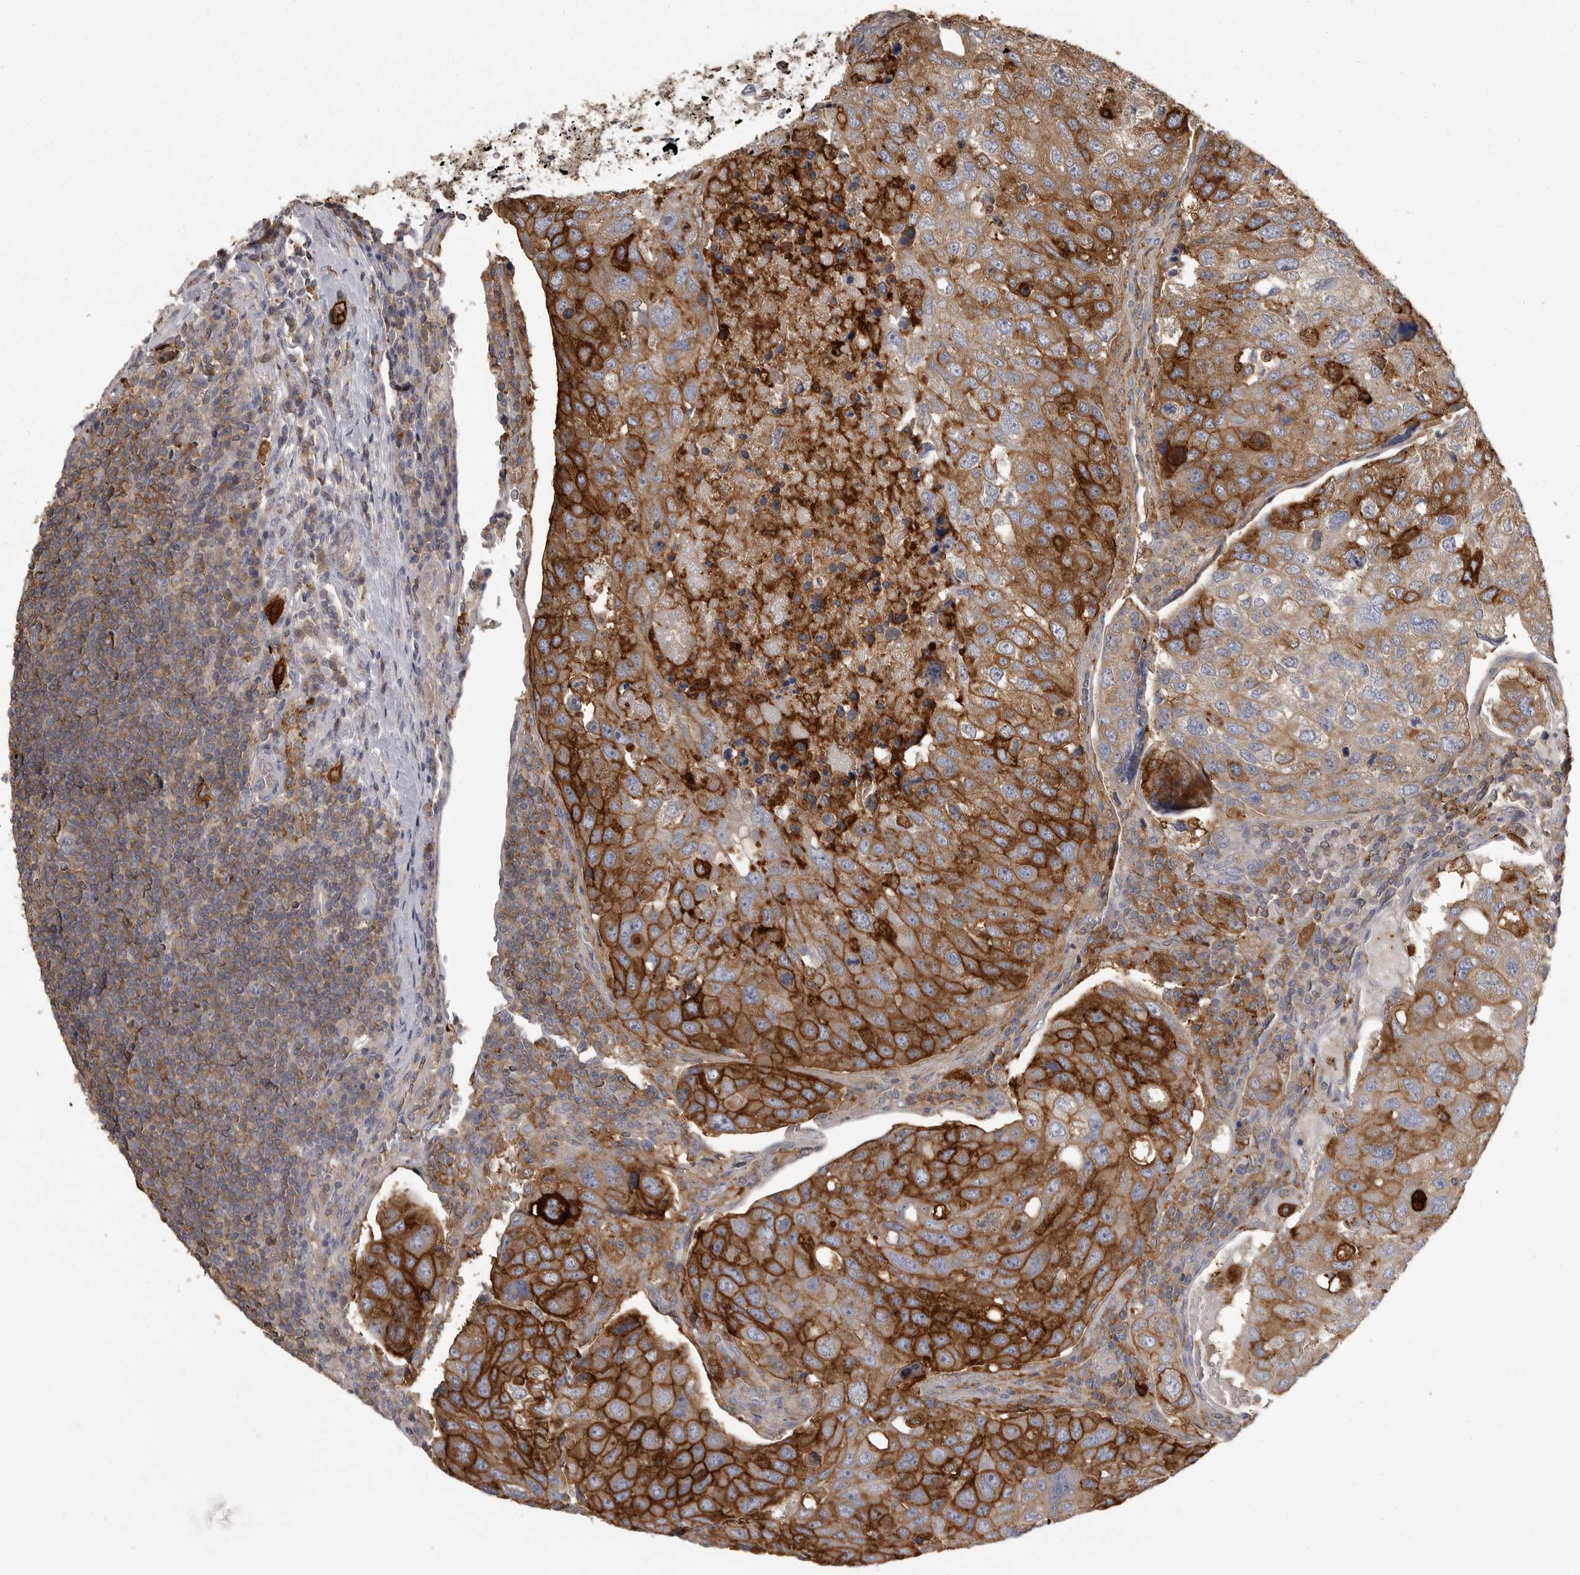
{"staining": {"intensity": "strong", "quantity": ">75%", "location": "cytoplasmic/membranous"}, "tissue": "urothelial cancer", "cell_type": "Tumor cells", "image_type": "cancer", "snomed": [{"axis": "morphology", "description": "Urothelial carcinoma, High grade"}, {"axis": "topography", "description": "Lymph node"}, {"axis": "topography", "description": "Urinary bladder"}], "caption": "This histopathology image reveals IHC staining of human urothelial carcinoma (high-grade), with high strong cytoplasmic/membranous expression in approximately >75% of tumor cells.", "gene": "CMTM6", "patient": {"sex": "male", "age": 51}}